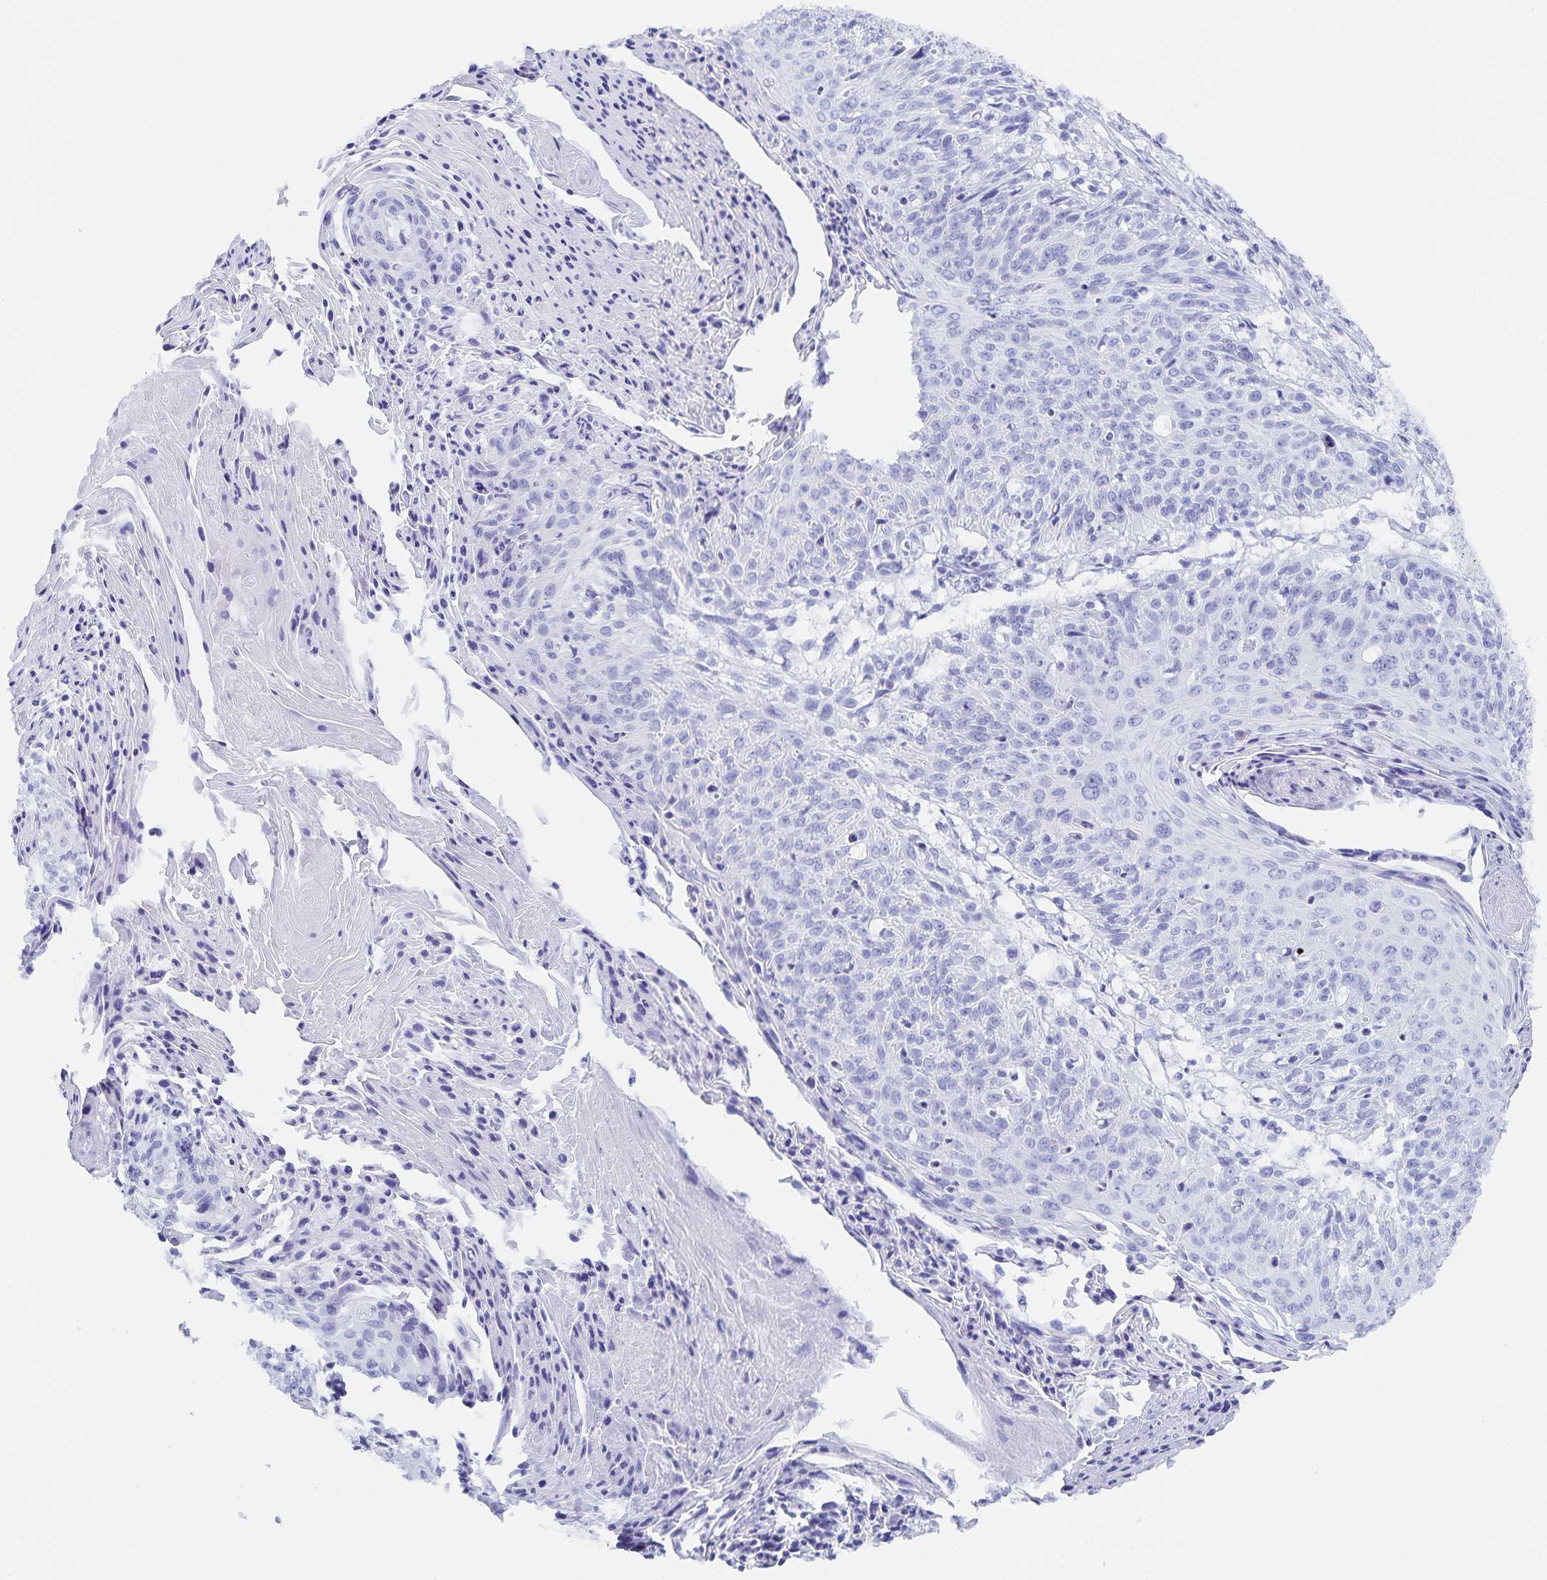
{"staining": {"intensity": "negative", "quantity": "none", "location": "none"}, "tissue": "cervical cancer", "cell_type": "Tumor cells", "image_type": "cancer", "snomed": [{"axis": "morphology", "description": "Squamous cell carcinoma, NOS"}, {"axis": "topography", "description": "Cervix"}], "caption": "High magnification brightfield microscopy of cervical cancer stained with DAB (brown) and counterstained with hematoxylin (blue): tumor cells show no significant staining. (Stains: DAB immunohistochemistry (IHC) with hematoxylin counter stain, Microscopy: brightfield microscopy at high magnification).", "gene": "SNTN", "patient": {"sex": "female", "age": 45}}